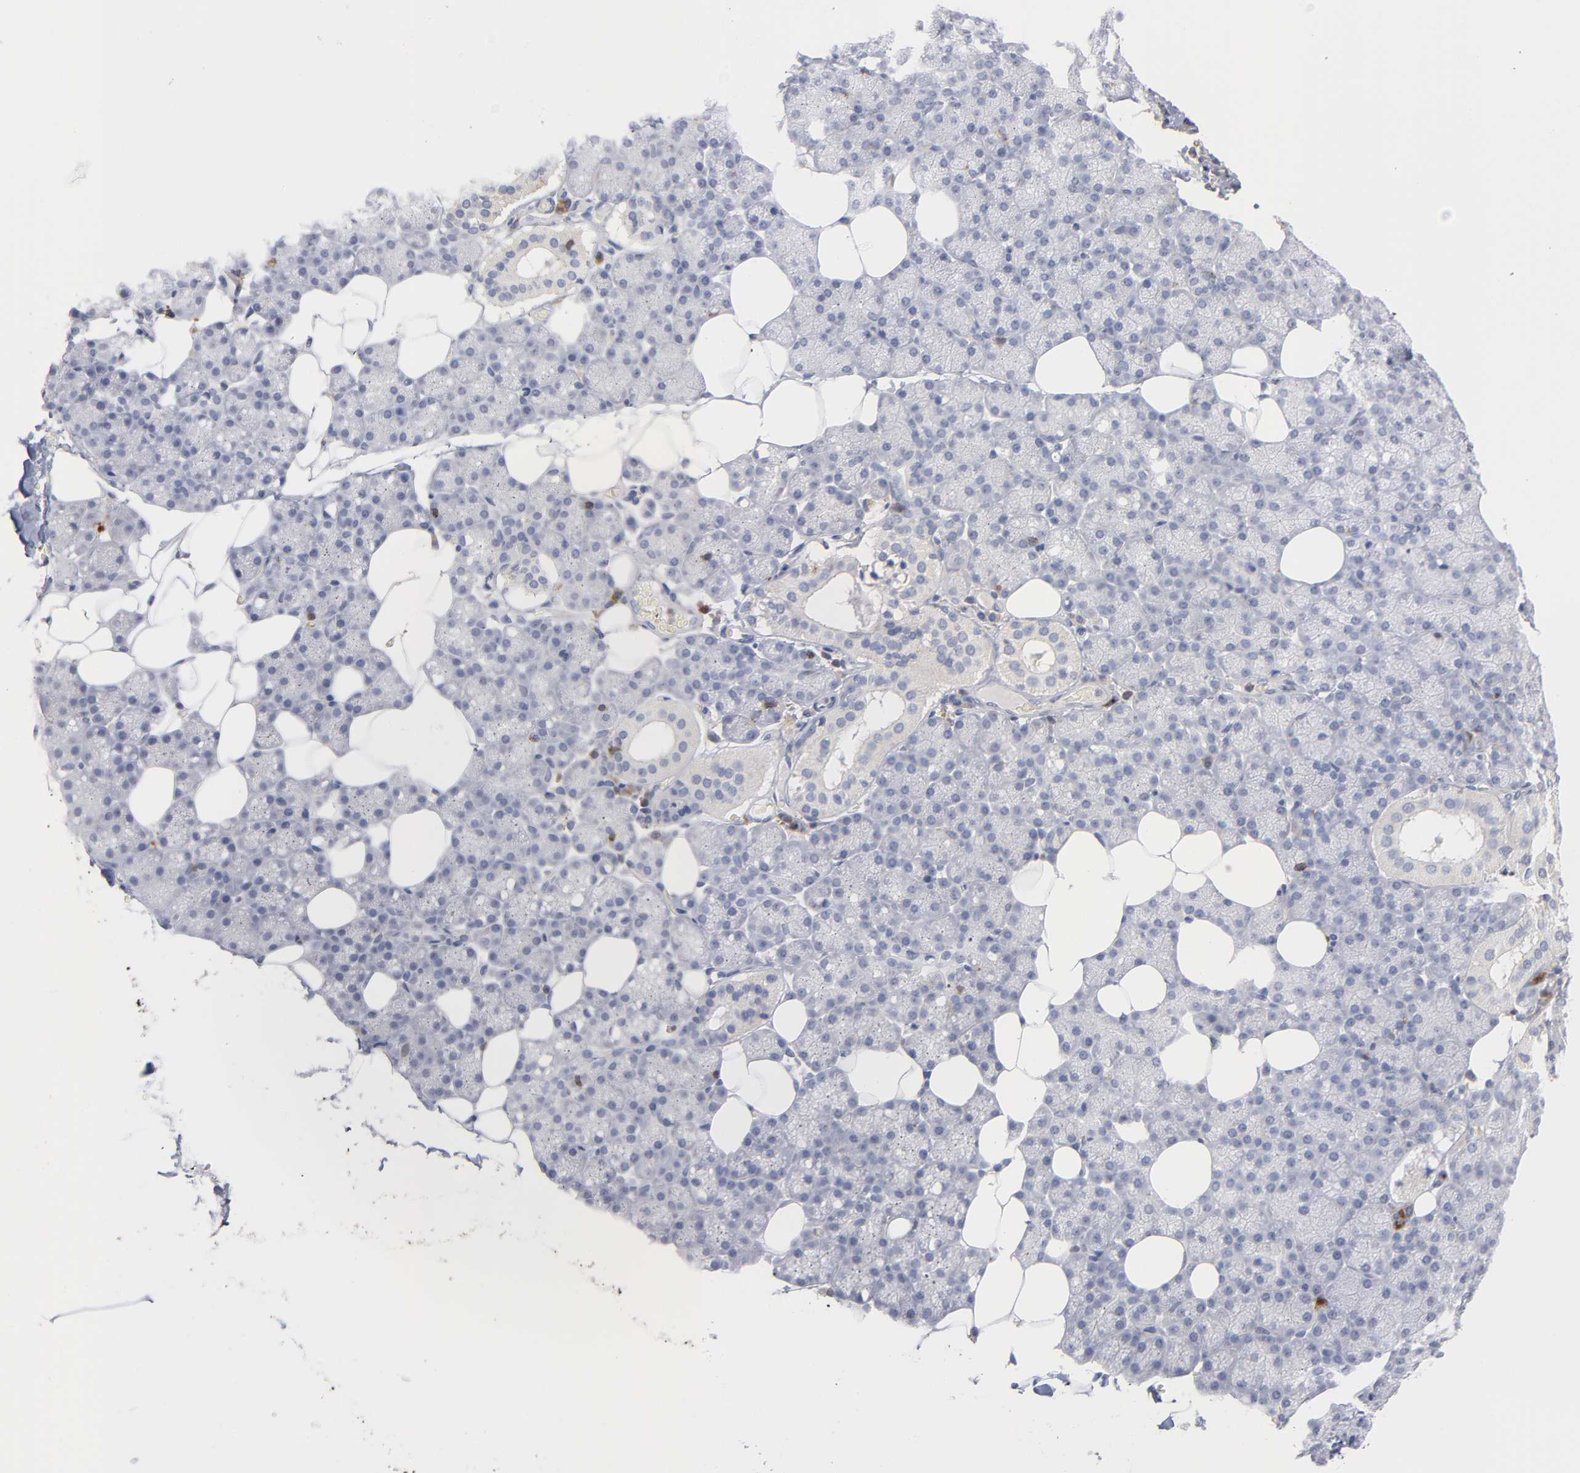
{"staining": {"intensity": "weak", "quantity": "<25%", "location": "cytoplasmic/membranous"}, "tissue": "salivary gland", "cell_type": "Glandular cells", "image_type": "normal", "snomed": [{"axis": "morphology", "description": "Normal tissue, NOS"}, {"axis": "topography", "description": "Lymph node"}, {"axis": "topography", "description": "Salivary gland"}], "caption": "The immunohistochemistry (IHC) histopathology image has no significant positivity in glandular cells of salivary gland.", "gene": "PDLIM2", "patient": {"sex": "male", "age": 8}}